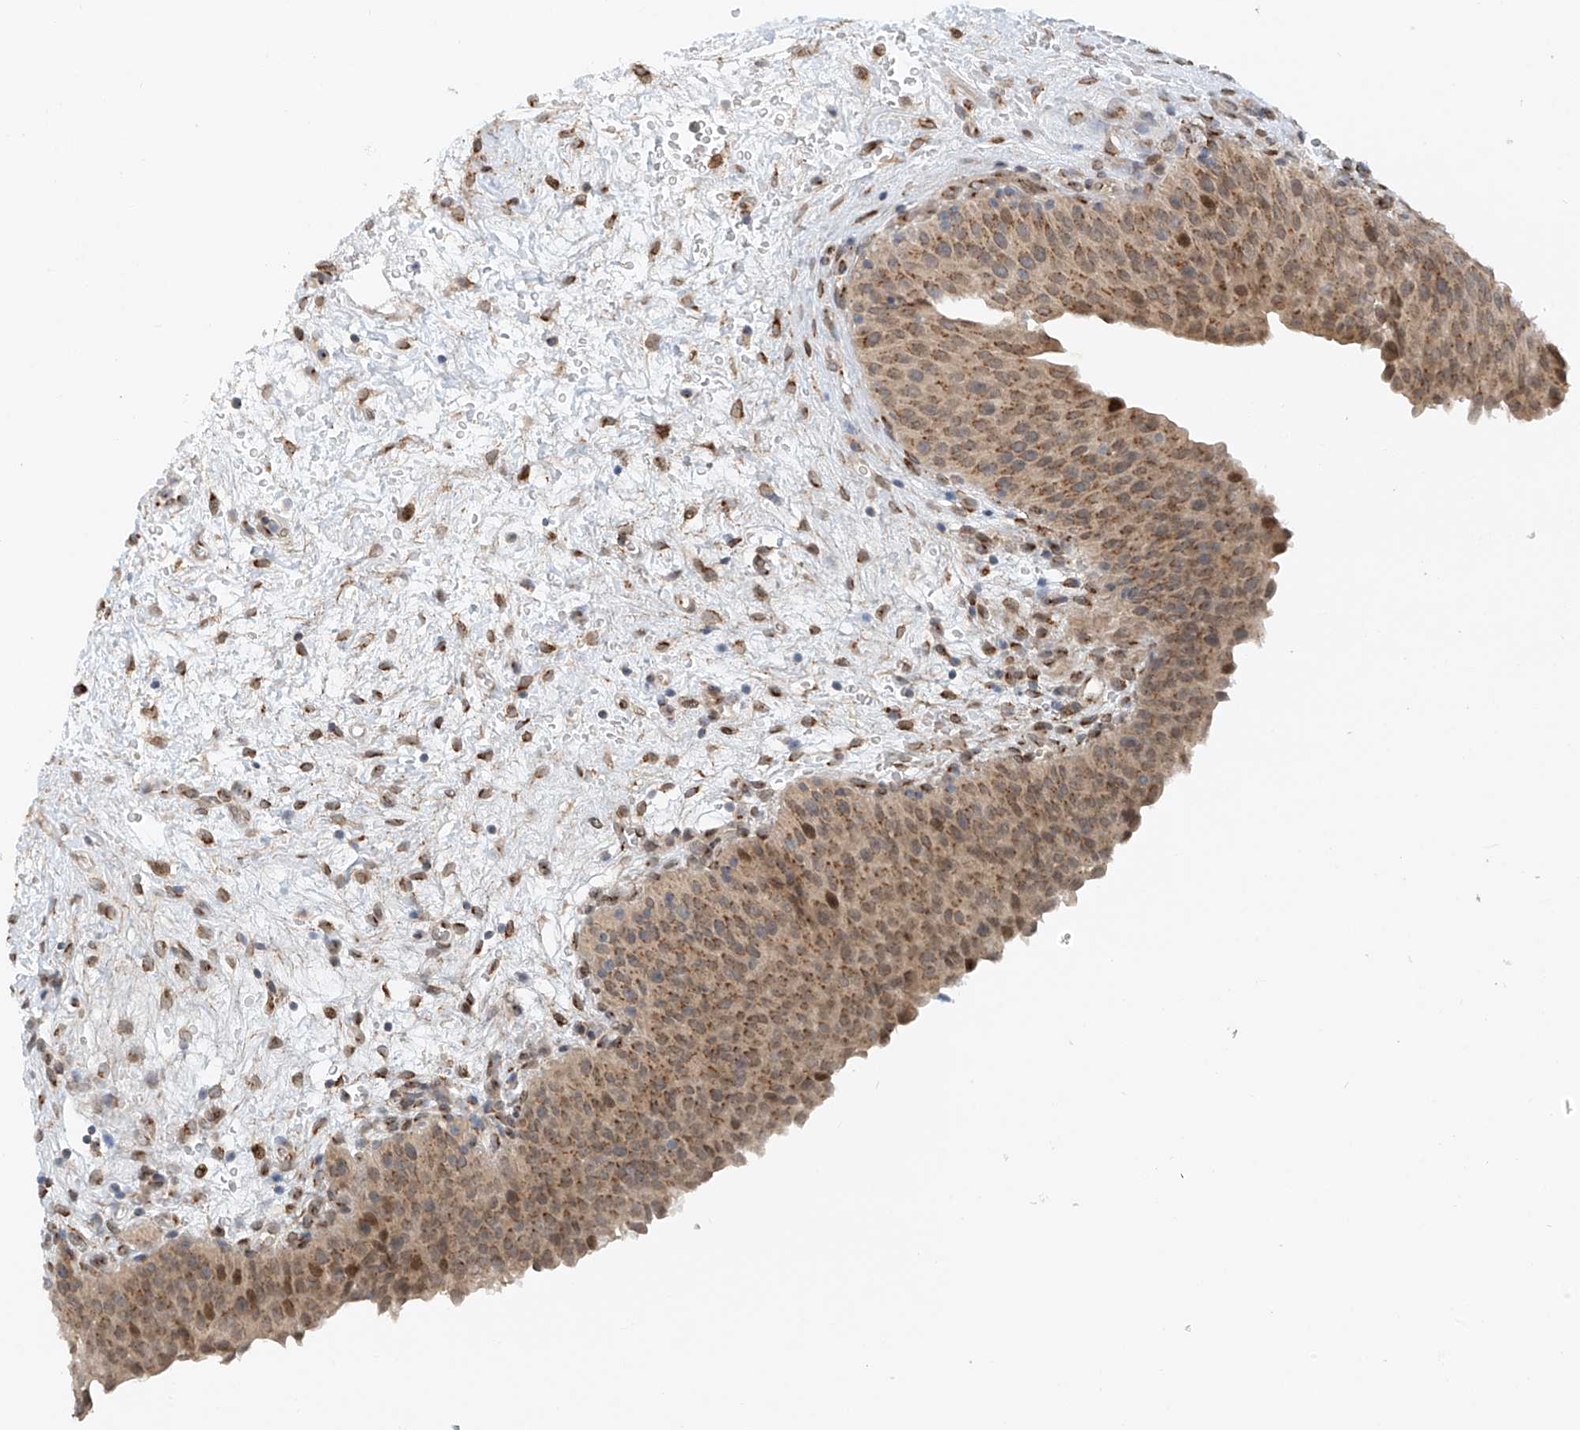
{"staining": {"intensity": "moderate", "quantity": ">75%", "location": "cytoplasmic/membranous,nuclear"}, "tissue": "urinary bladder", "cell_type": "Urothelial cells", "image_type": "normal", "snomed": [{"axis": "morphology", "description": "Normal tissue, NOS"}, {"axis": "morphology", "description": "Dysplasia, NOS"}, {"axis": "topography", "description": "Urinary bladder"}], "caption": "Urothelial cells exhibit moderate cytoplasmic/membranous,nuclear staining in about >75% of cells in normal urinary bladder. The staining is performed using DAB (3,3'-diaminobenzidine) brown chromogen to label protein expression. The nuclei are counter-stained blue using hematoxylin.", "gene": "STARD9", "patient": {"sex": "male", "age": 35}}